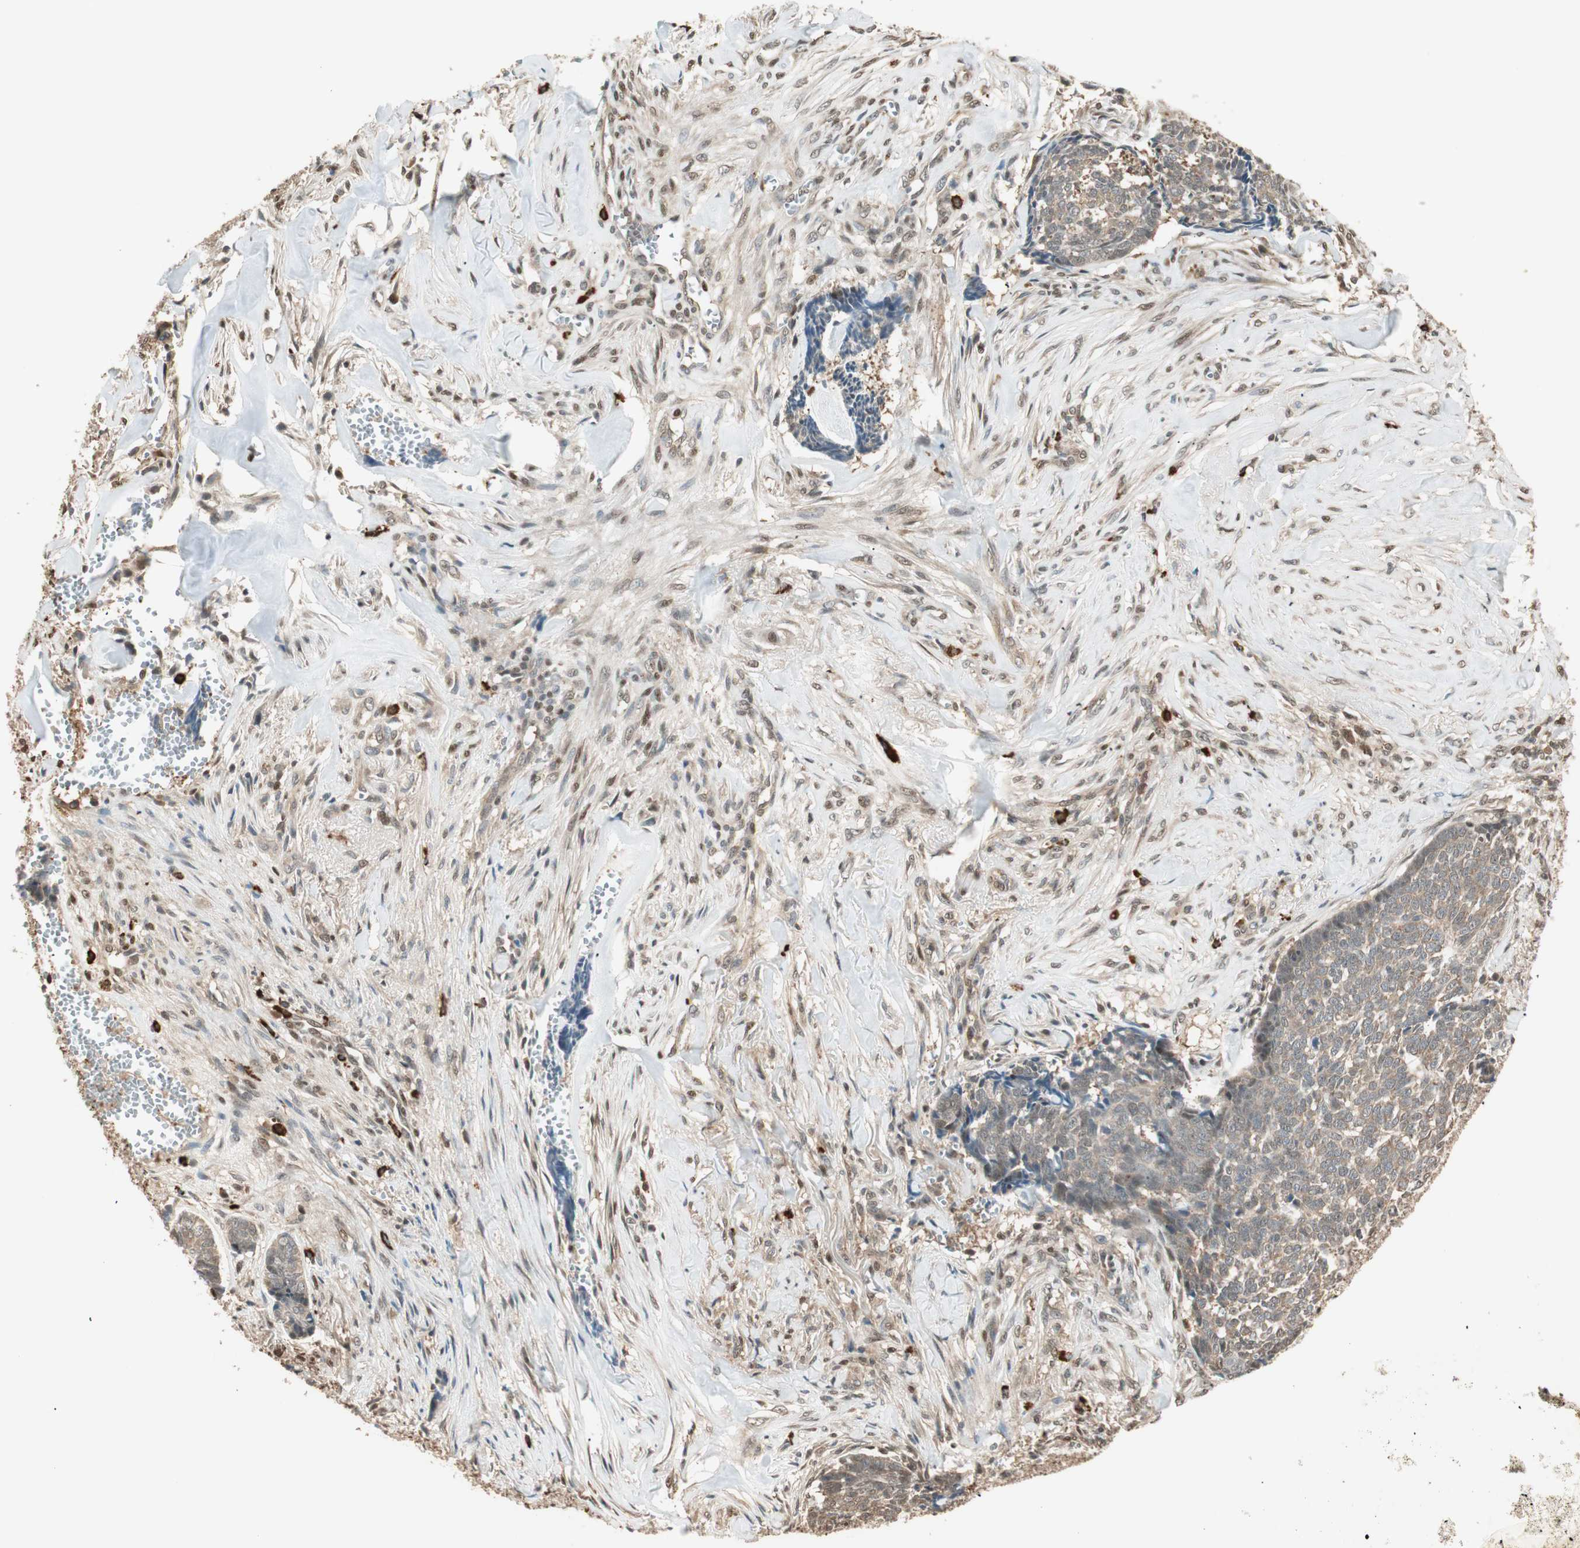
{"staining": {"intensity": "moderate", "quantity": ">75%", "location": "cytoplasmic/membranous"}, "tissue": "skin cancer", "cell_type": "Tumor cells", "image_type": "cancer", "snomed": [{"axis": "morphology", "description": "Basal cell carcinoma"}, {"axis": "topography", "description": "Skin"}], "caption": "Skin basal cell carcinoma stained for a protein (brown) shows moderate cytoplasmic/membranous positive expression in approximately >75% of tumor cells.", "gene": "ZNF443", "patient": {"sex": "male", "age": 84}}